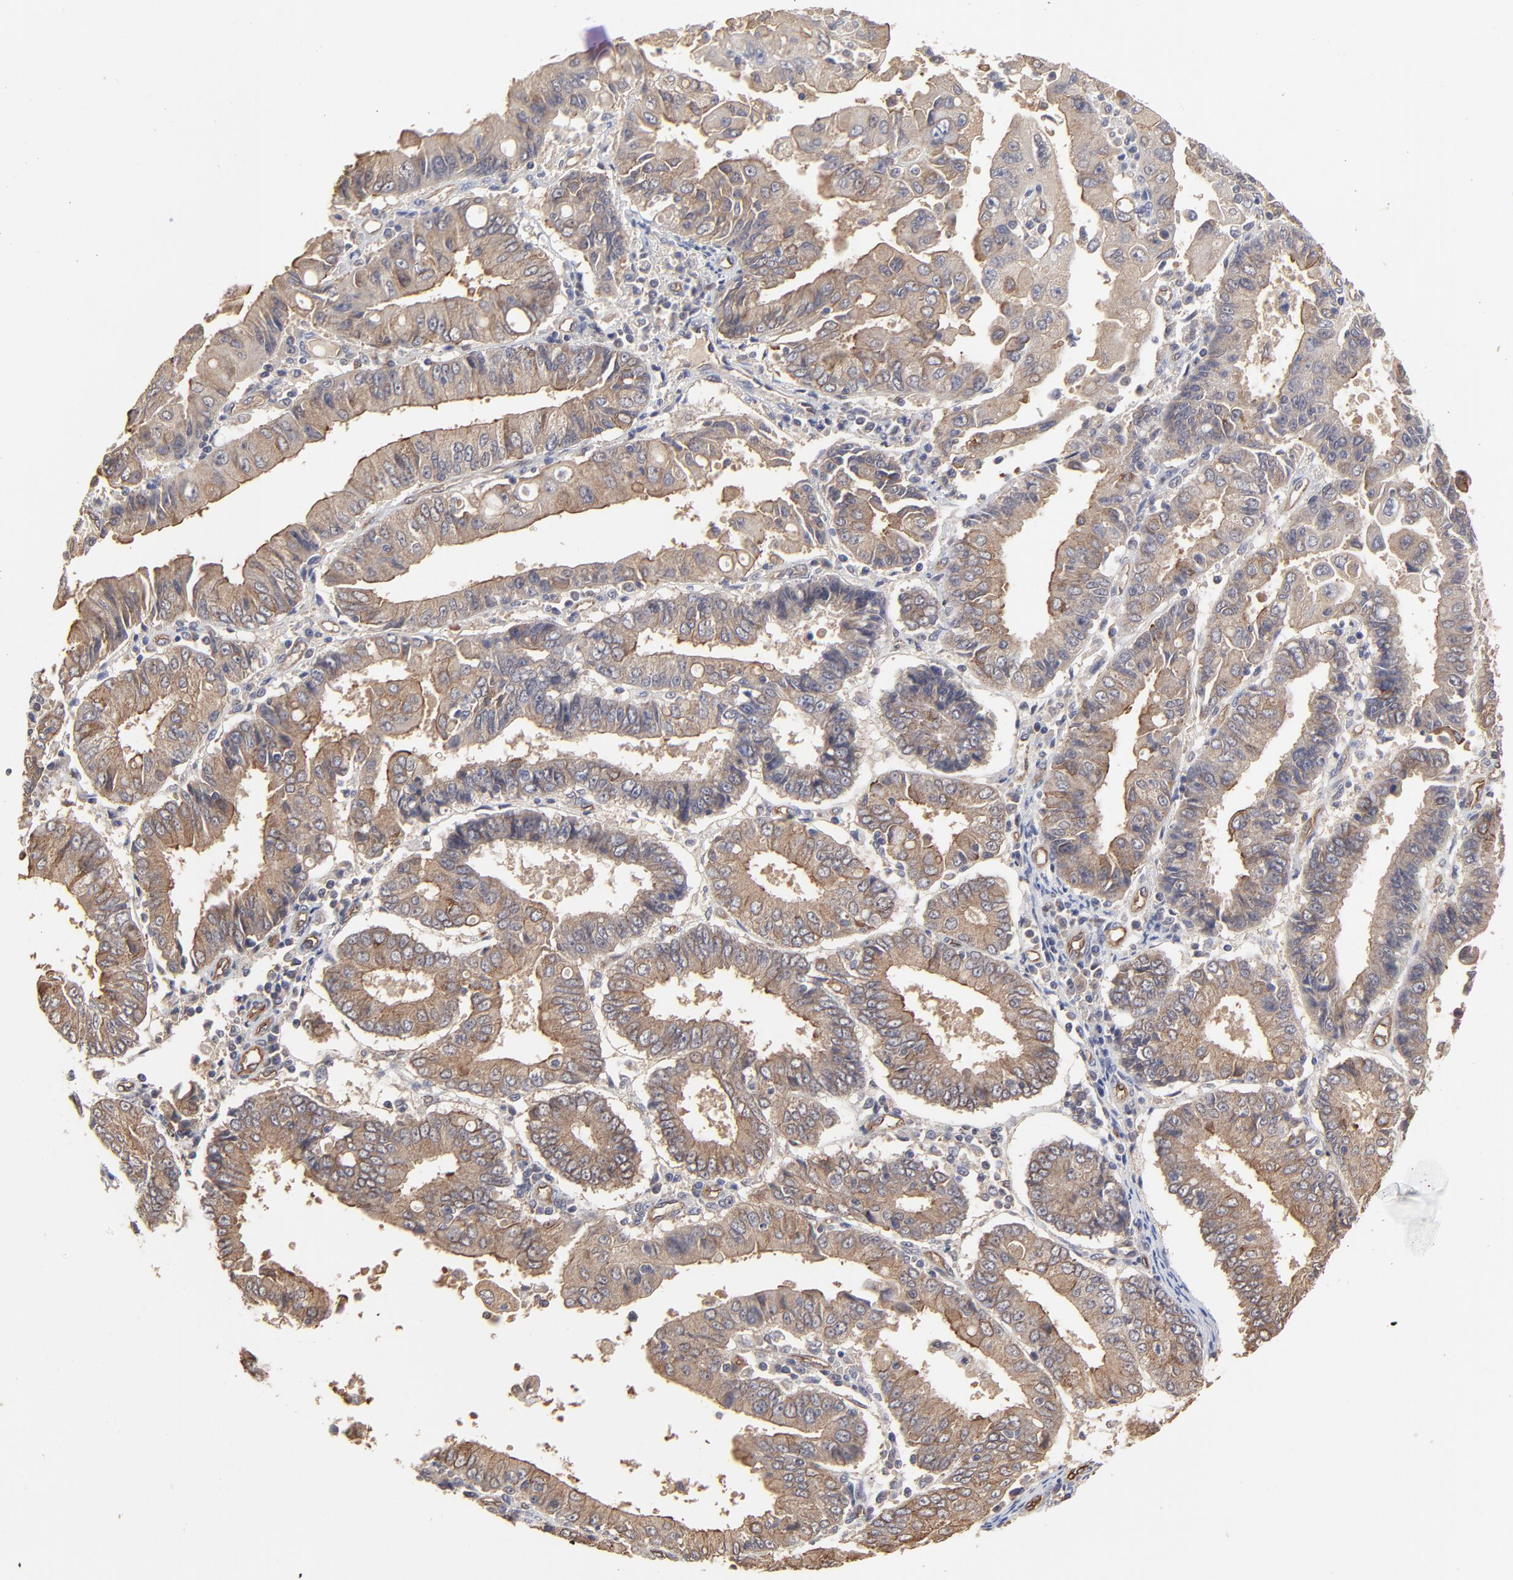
{"staining": {"intensity": "moderate", "quantity": "25%-75%", "location": "cytoplasmic/membranous"}, "tissue": "endometrial cancer", "cell_type": "Tumor cells", "image_type": "cancer", "snomed": [{"axis": "morphology", "description": "Adenocarcinoma, NOS"}, {"axis": "topography", "description": "Endometrium"}], "caption": "Tumor cells show medium levels of moderate cytoplasmic/membranous expression in about 25%-75% of cells in human endometrial adenocarcinoma.", "gene": "ARMT1", "patient": {"sex": "female", "age": 75}}